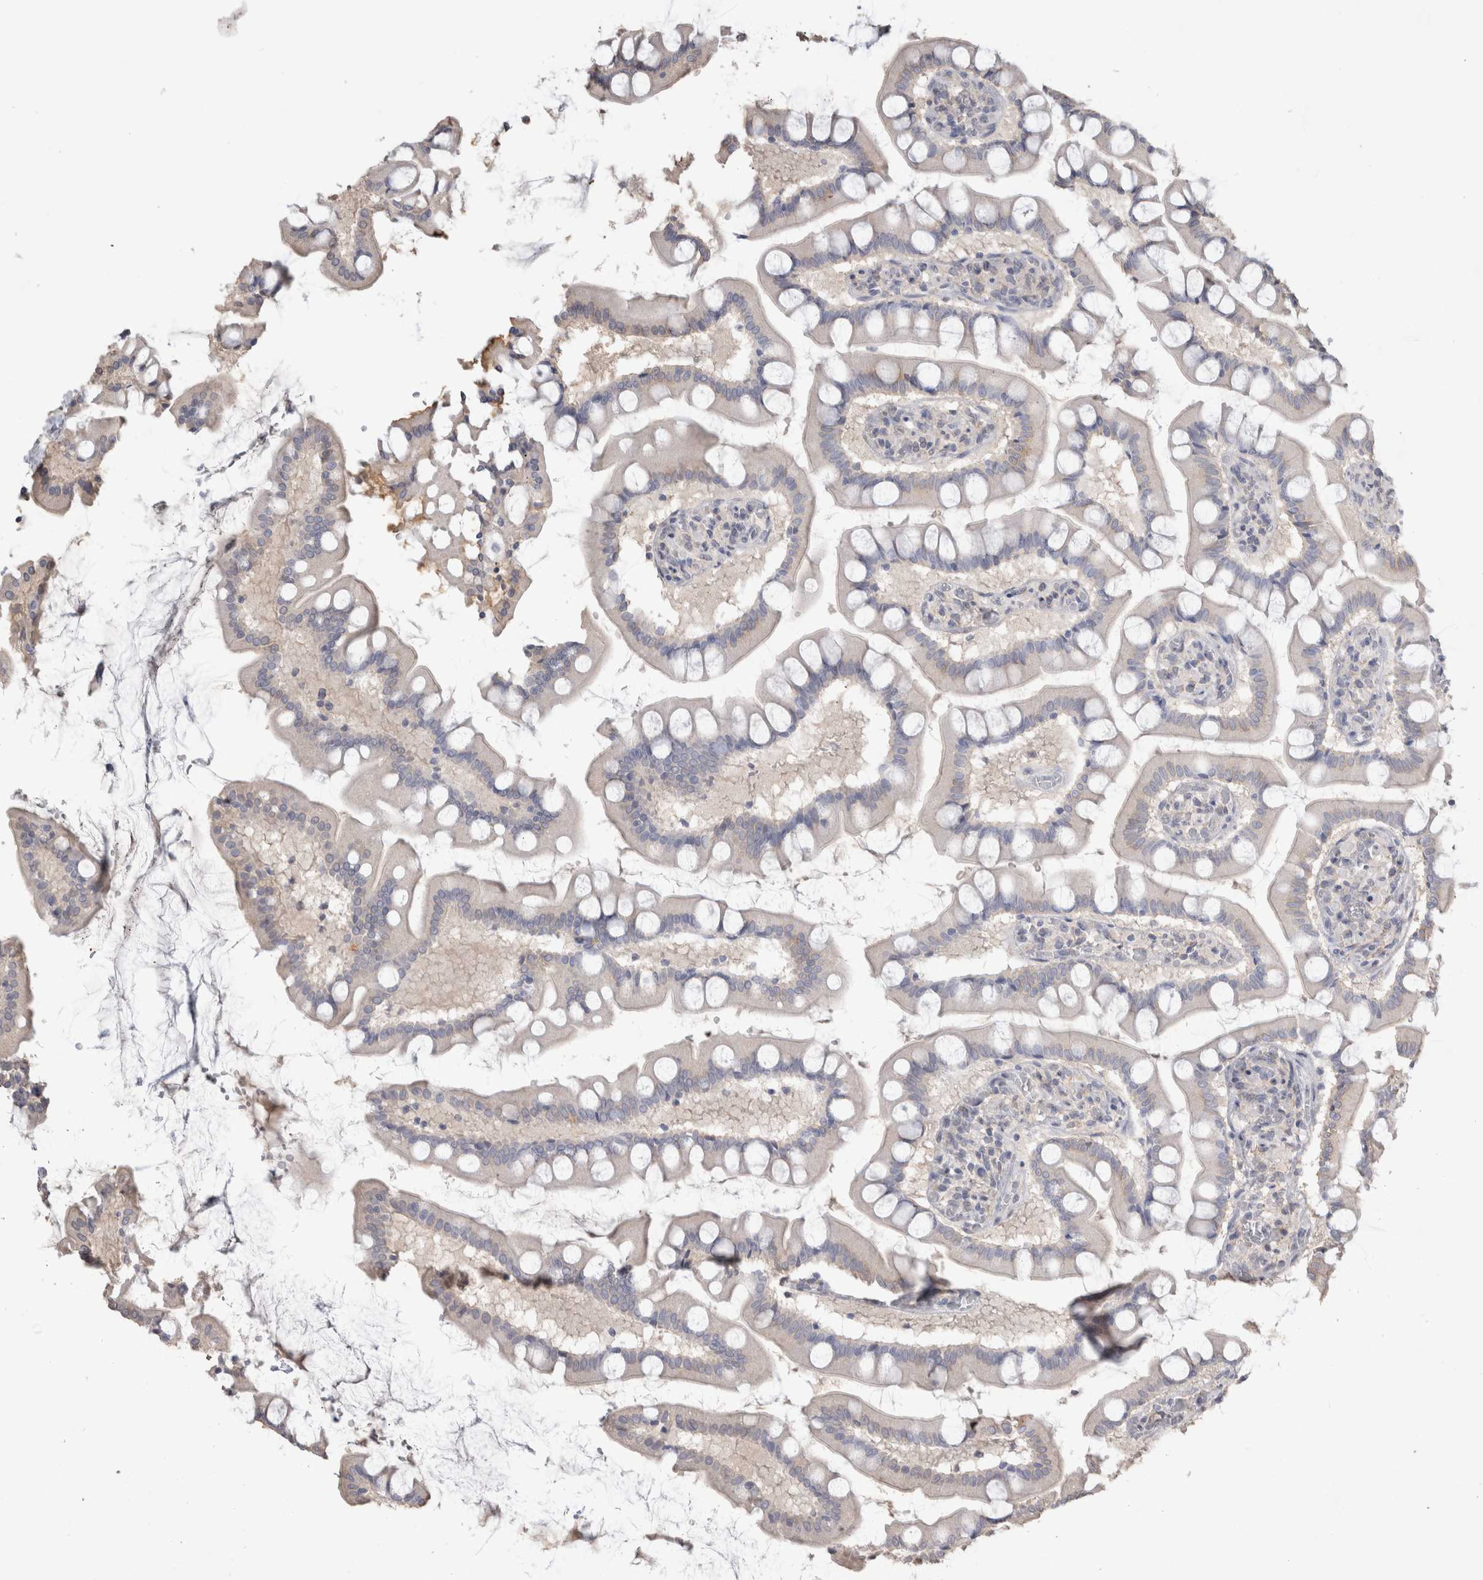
{"staining": {"intensity": "negative", "quantity": "none", "location": "none"}, "tissue": "small intestine", "cell_type": "Glandular cells", "image_type": "normal", "snomed": [{"axis": "morphology", "description": "Normal tissue, NOS"}, {"axis": "topography", "description": "Small intestine"}], "caption": "The photomicrograph displays no significant expression in glandular cells of small intestine. The staining is performed using DAB brown chromogen with nuclei counter-stained in using hematoxylin.", "gene": "NAALADL2", "patient": {"sex": "male", "age": 41}}